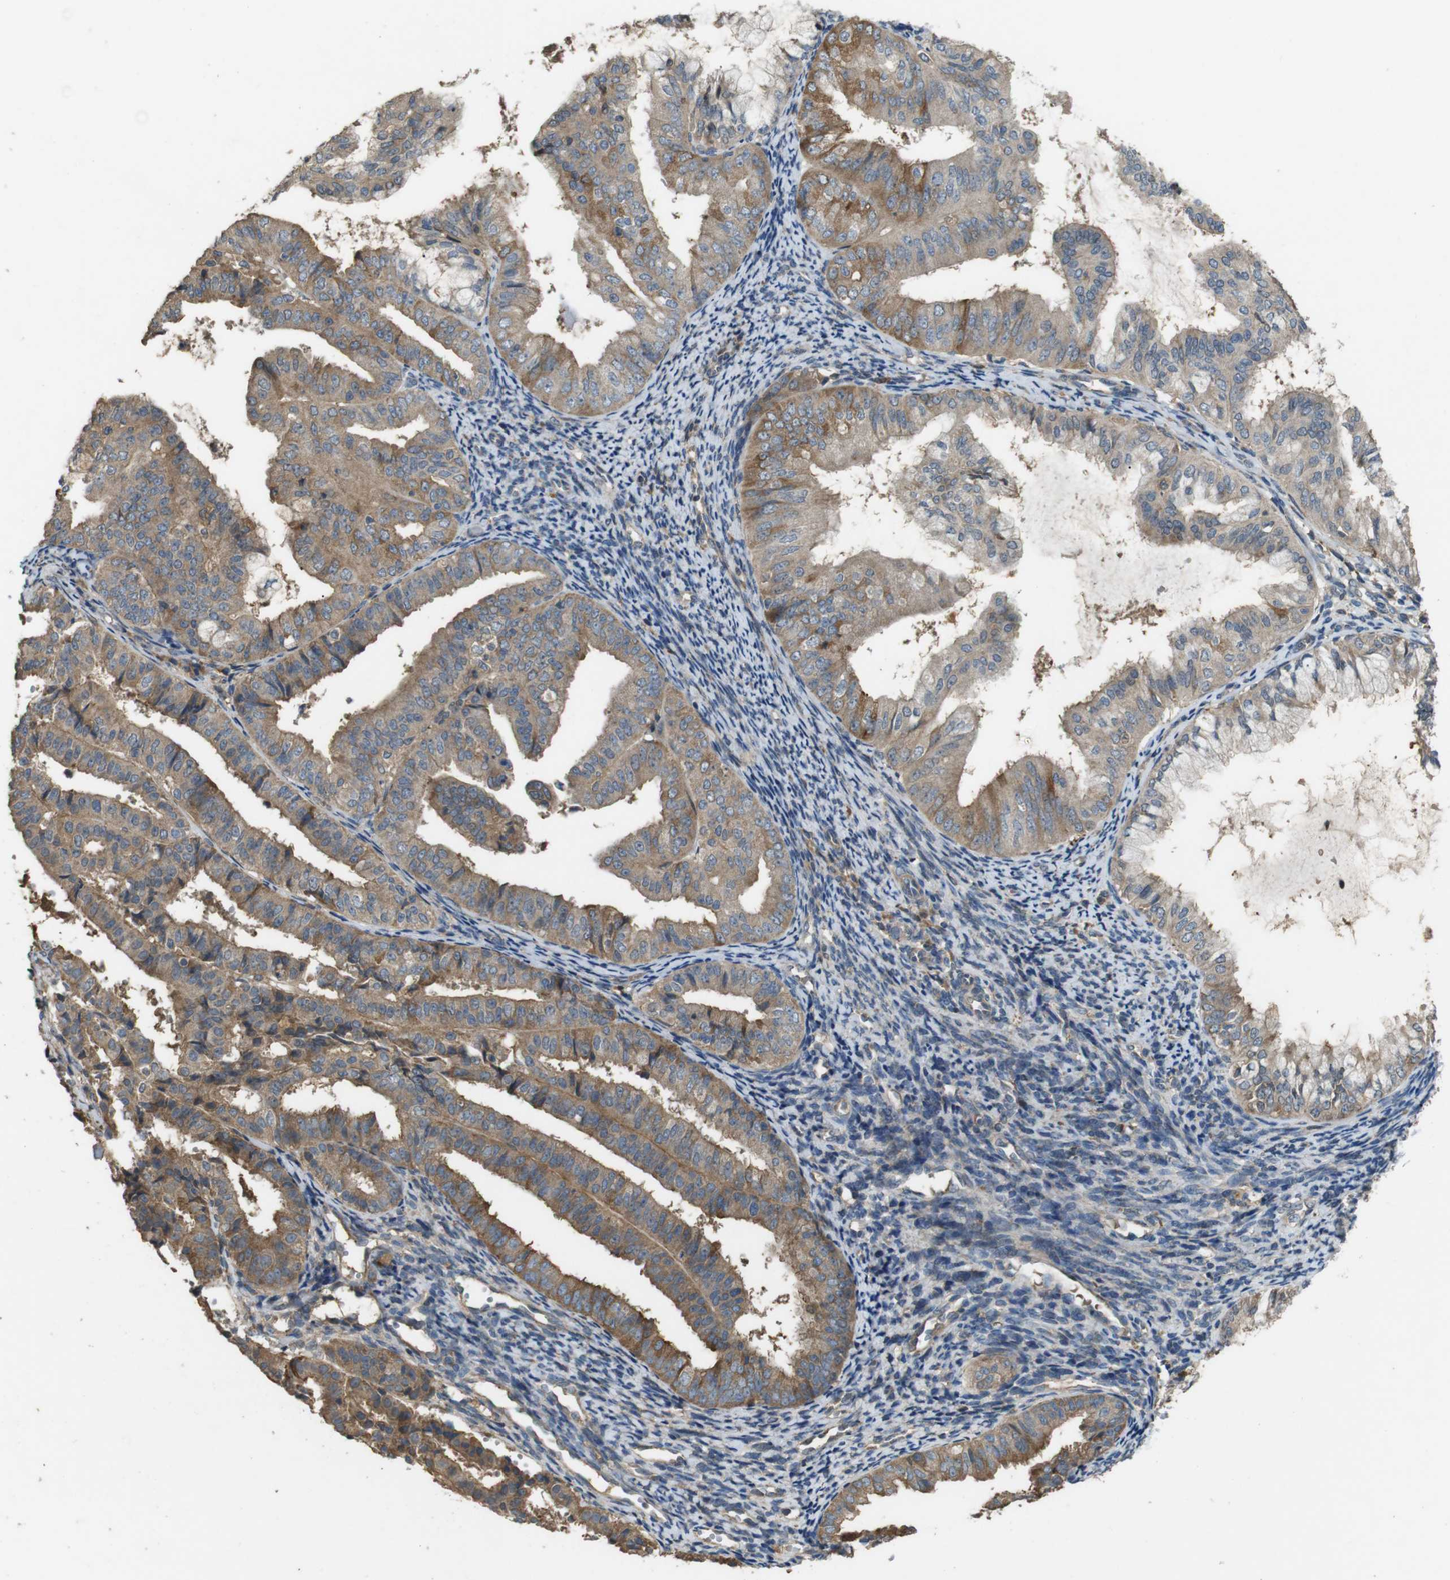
{"staining": {"intensity": "moderate", "quantity": ">75%", "location": "cytoplasmic/membranous"}, "tissue": "endometrial cancer", "cell_type": "Tumor cells", "image_type": "cancer", "snomed": [{"axis": "morphology", "description": "Adenocarcinoma, NOS"}, {"axis": "topography", "description": "Endometrium"}], "caption": "There is medium levels of moderate cytoplasmic/membranous positivity in tumor cells of endometrial cancer (adenocarcinoma), as demonstrated by immunohistochemical staining (brown color).", "gene": "ARHGAP24", "patient": {"sex": "female", "age": 63}}